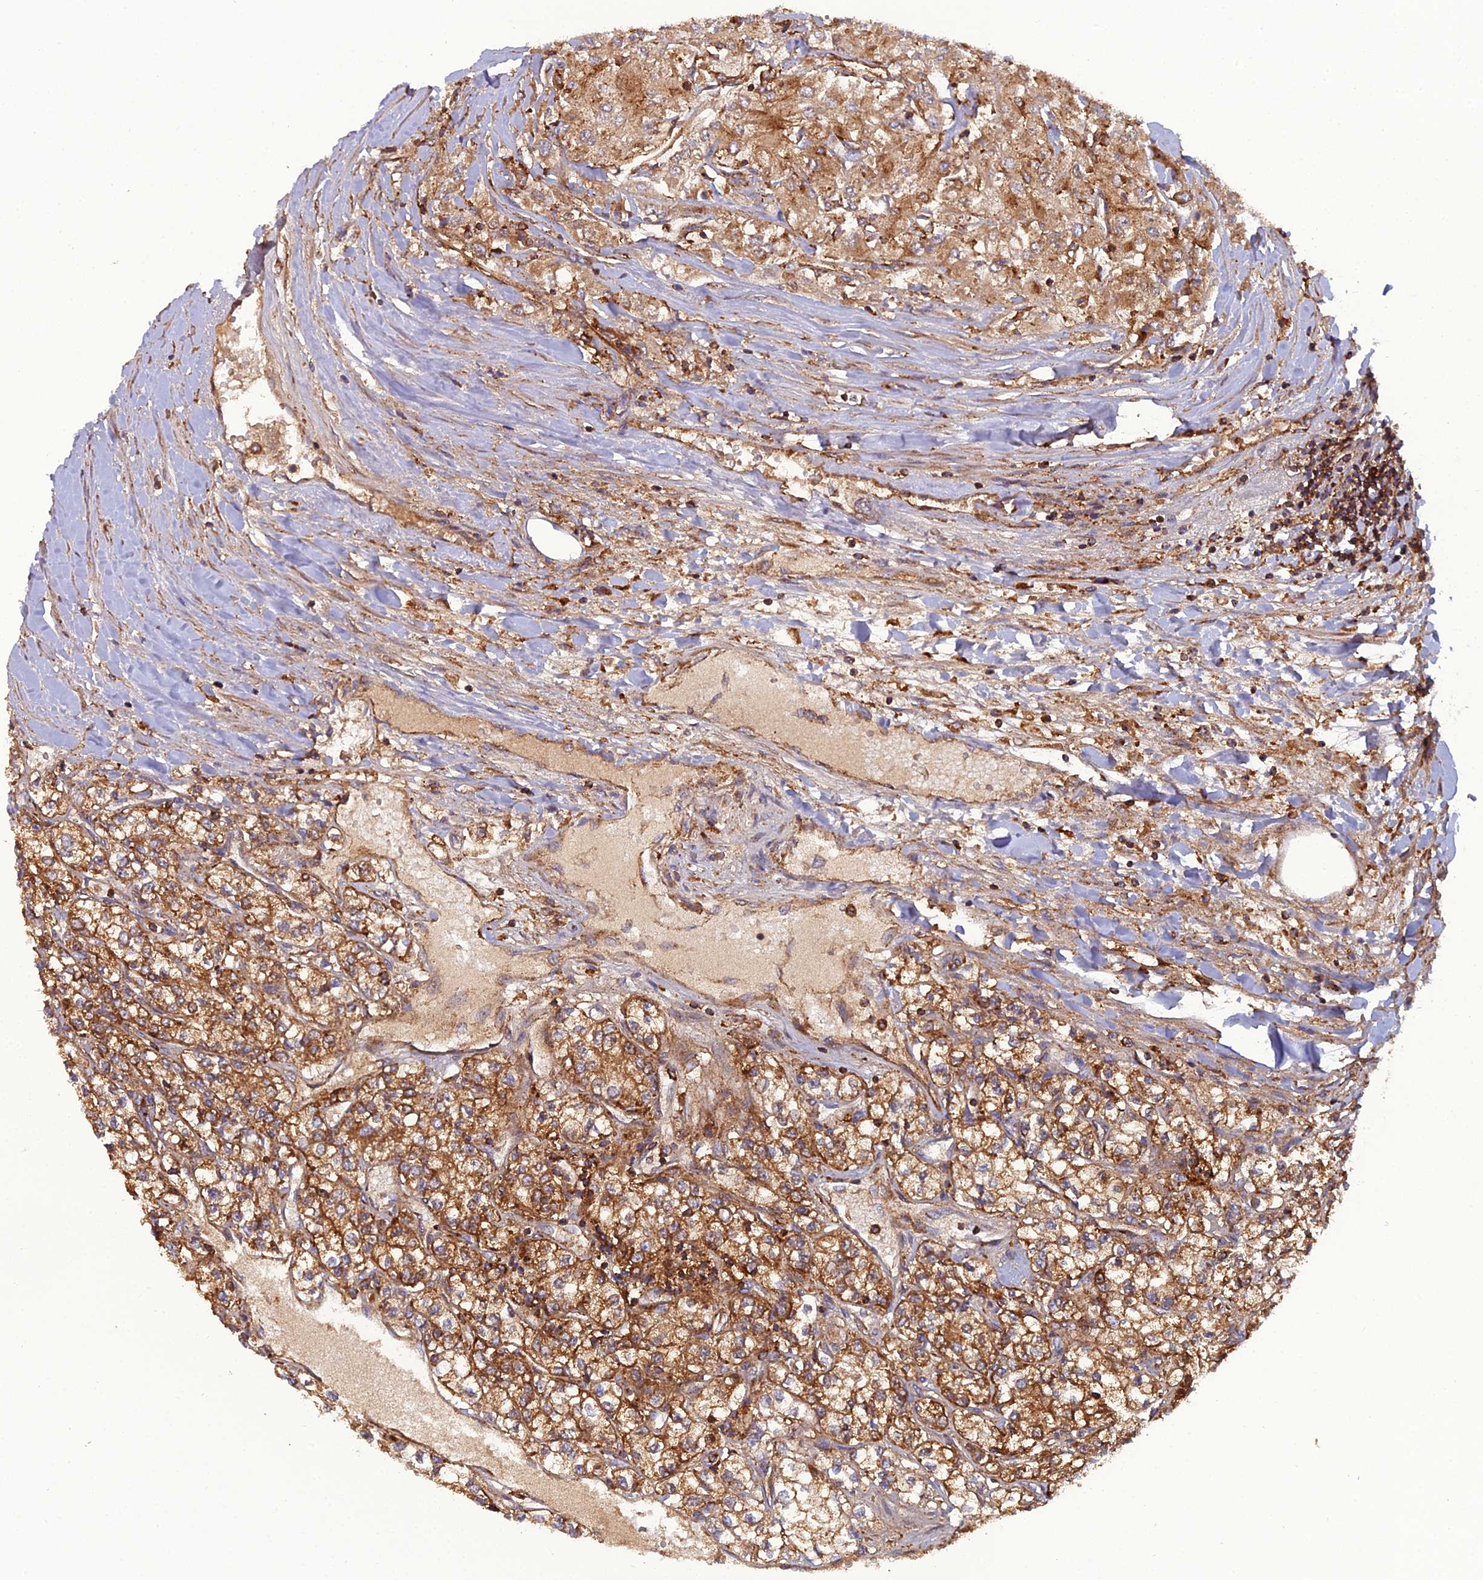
{"staining": {"intensity": "moderate", "quantity": ">75%", "location": "cytoplasmic/membranous"}, "tissue": "renal cancer", "cell_type": "Tumor cells", "image_type": "cancer", "snomed": [{"axis": "morphology", "description": "Adenocarcinoma, NOS"}, {"axis": "topography", "description": "Kidney"}], "caption": "Approximately >75% of tumor cells in renal adenocarcinoma display moderate cytoplasmic/membranous protein expression as visualized by brown immunohistochemical staining.", "gene": "LNPEP", "patient": {"sex": "male", "age": 80}}